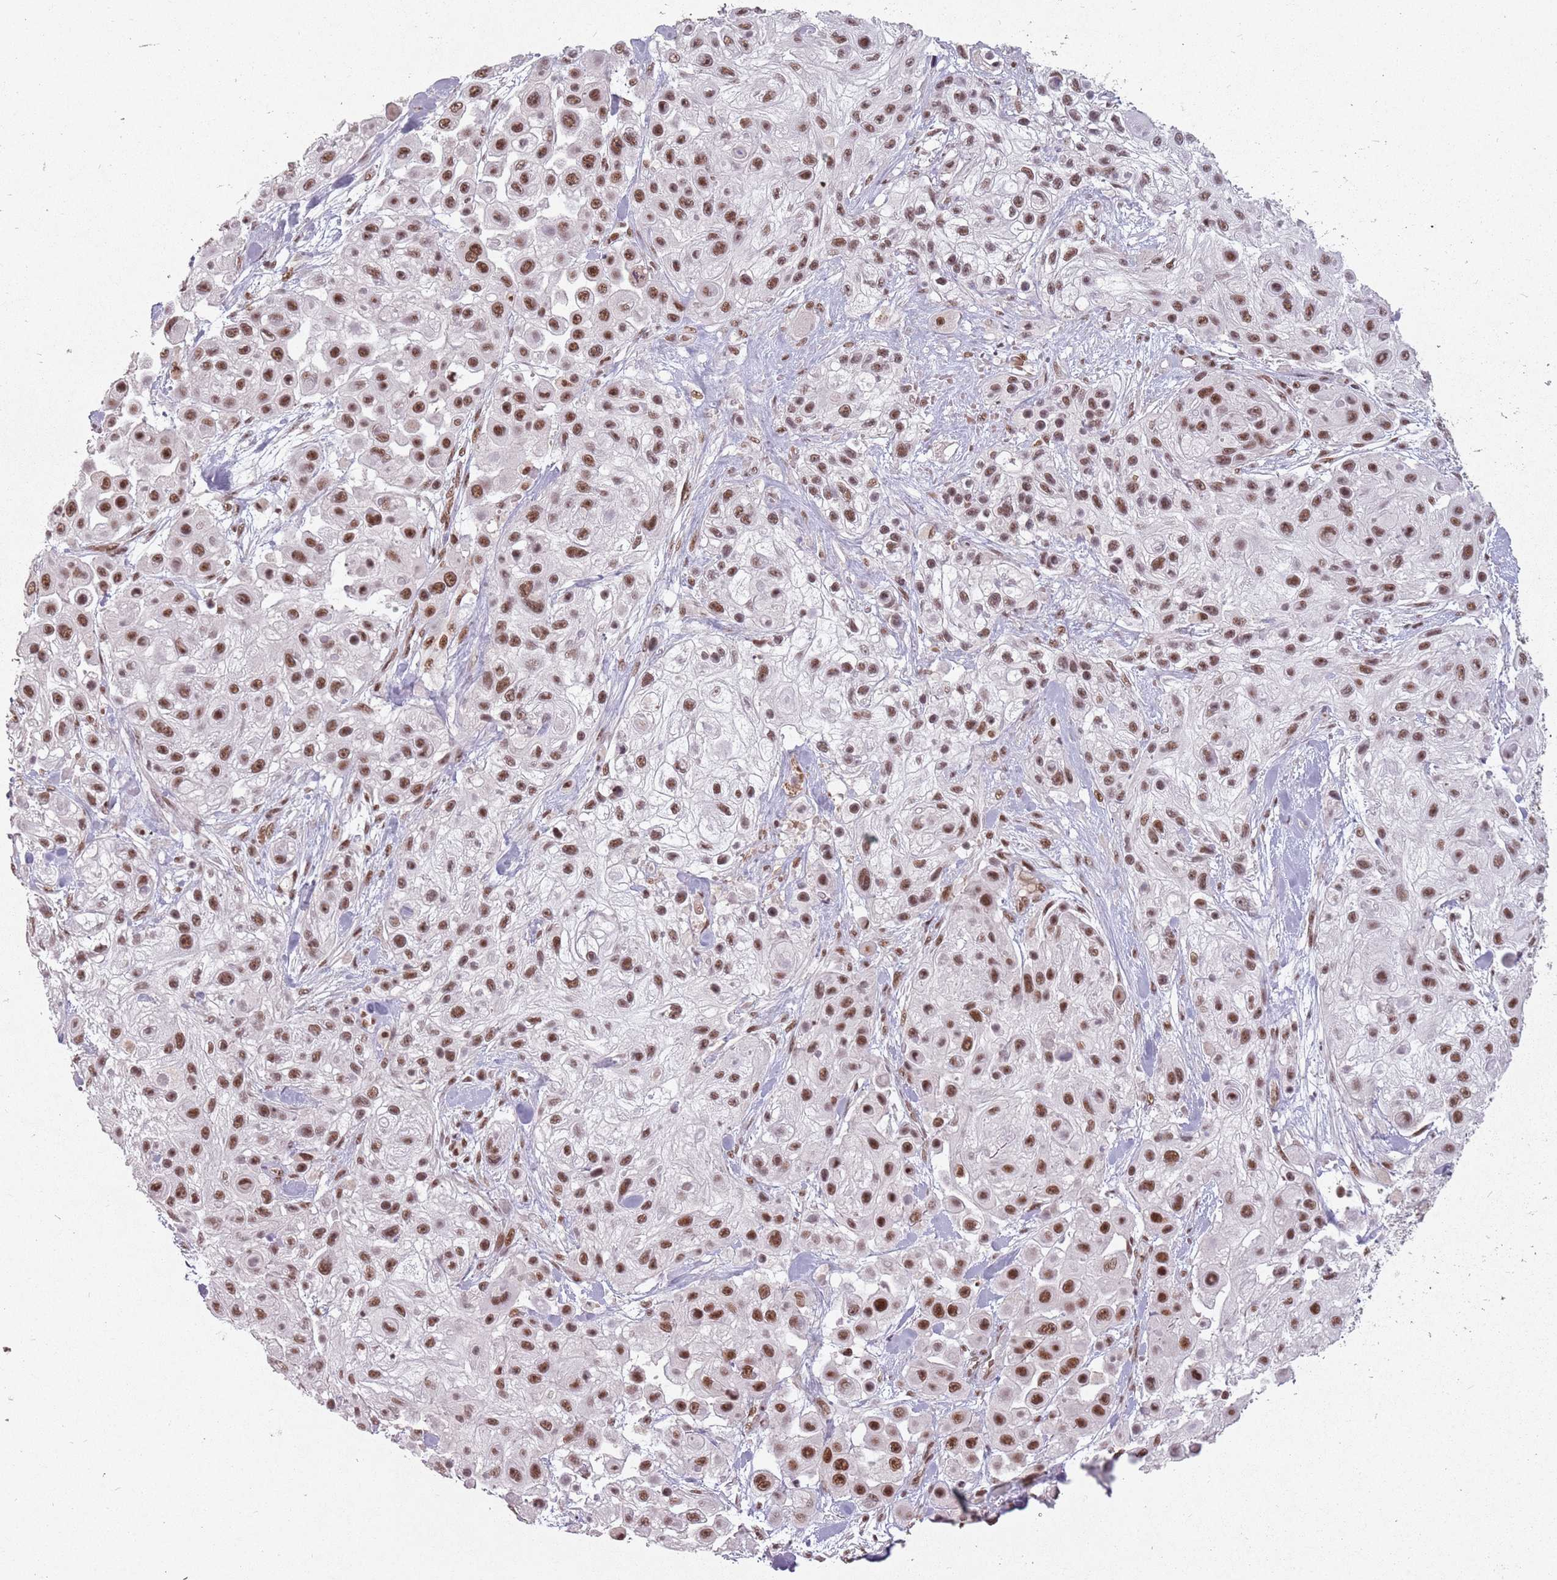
{"staining": {"intensity": "moderate", "quantity": ">75%", "location": "nuclear"}, "tissue": "skin cancer", "cell_type": "Tumor cells", "image_type": "cancer", "snomed": [{"axis": "morphology", "description": "Squamous cell carcinoma, NOS"}, {"axis": "topography", "description": "Skin"}], "caption": "Immunohistochemistry micrograph of neoplastic tissue: human skin squamous cell carcinoma stained using IHC reveals medium levels of moderate protein expression localized specifically in the nuclear of tumor cells, appearing as a nuclear brown color.", "gene": "NCBP1", "patient": {"sex": "male", "age": 67}}